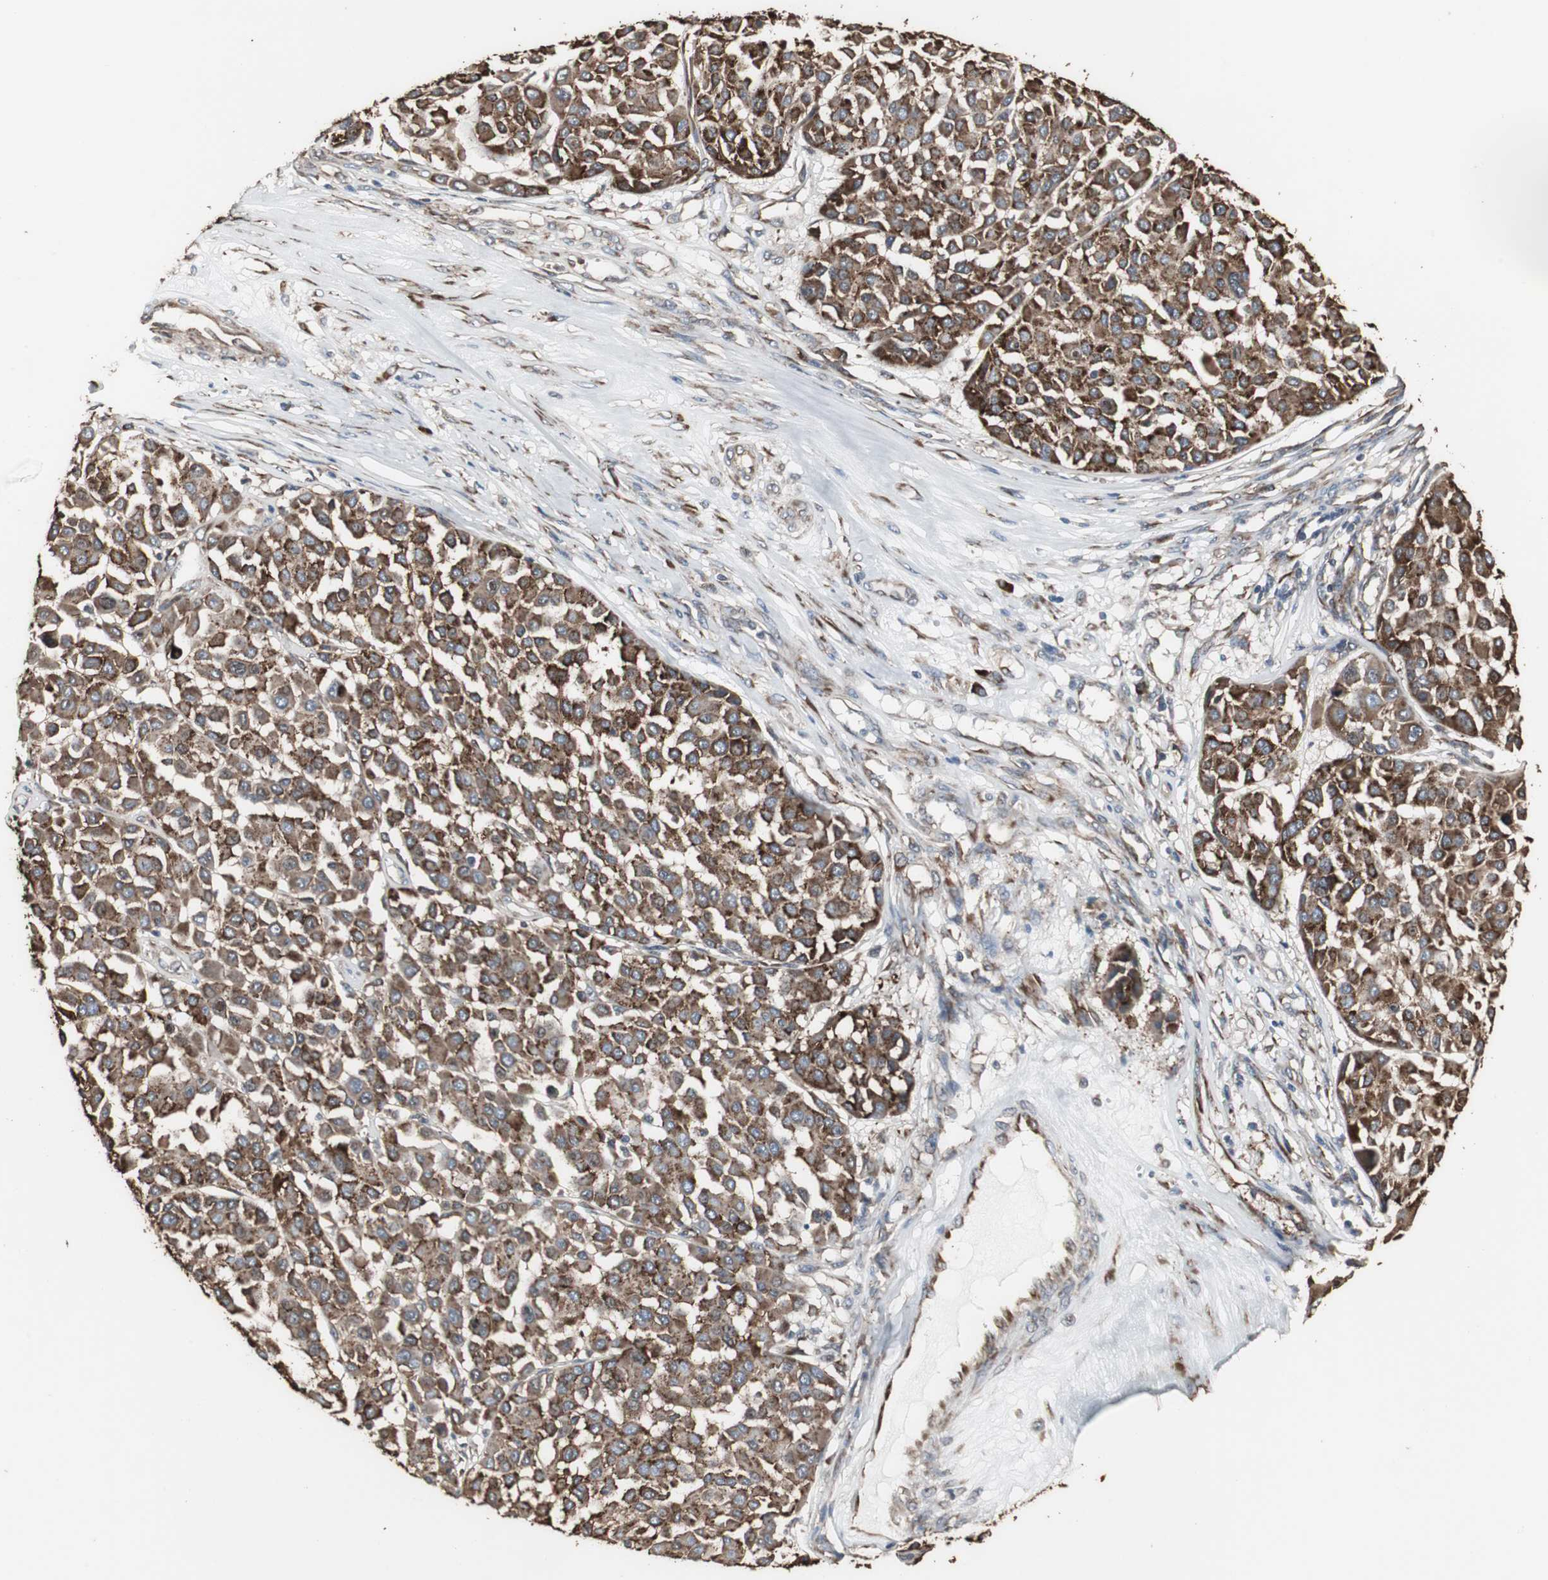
{"staining": {"intensity": "strong", "quantity": ">75%", "location": "cytoplasmic/membranous"}, "tissue": "melanoma", "cell_type": "Tumor cells", "image_type": "cancer", "snomed": [{"axis": "morphology", "description": "Malignant melanoma, Metastatic site"}, {"axis": "topography", "description": "Soft tissue"}], "caption": "Strong cytoplasmic/membranous positivity for a protein is appreciated in about >75% of tumor cells of melanoma using IHC.", "gene": "CALU", "patient": {"sex": "male", "age": 41}}